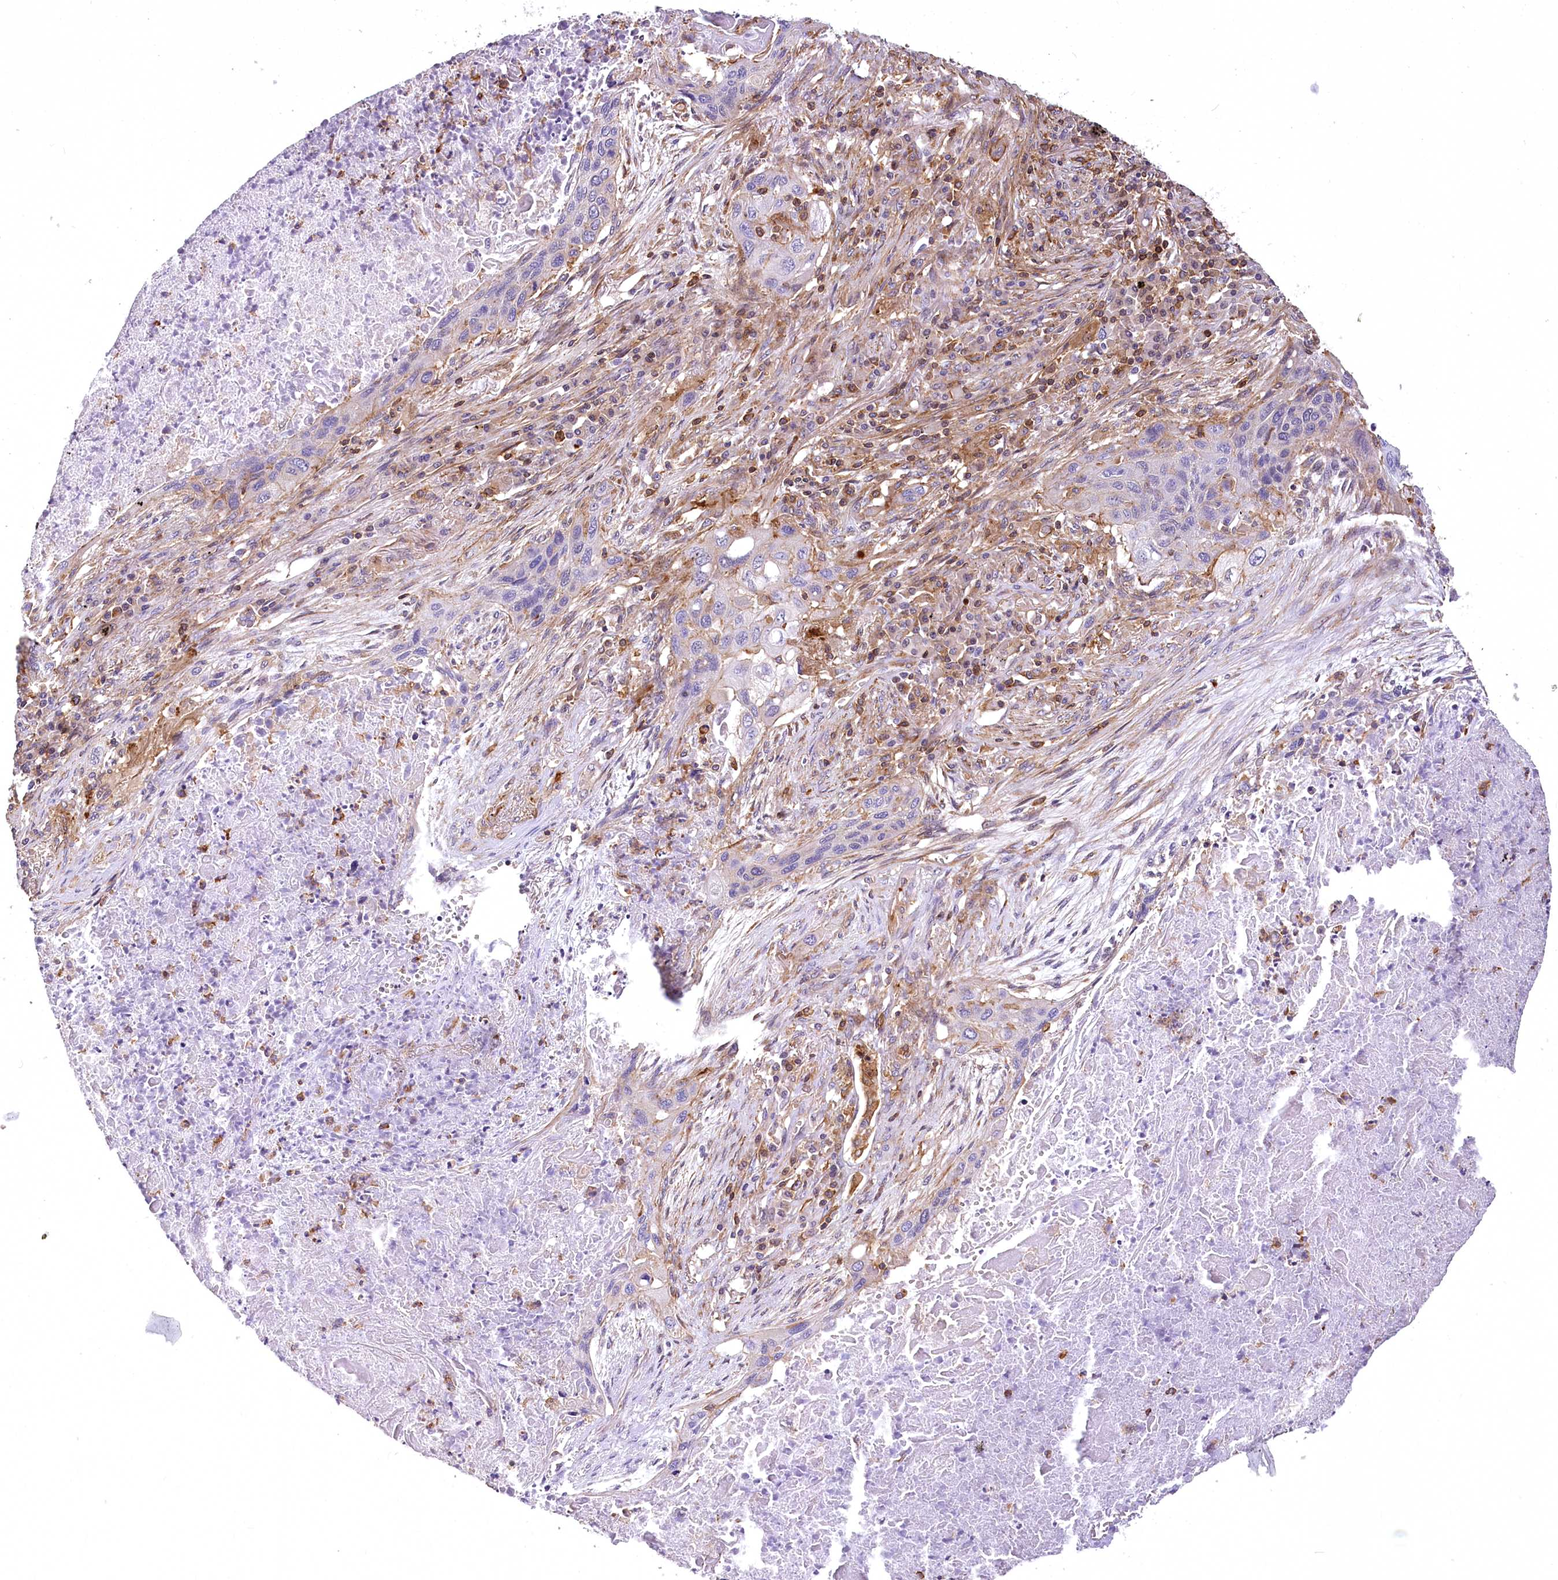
{"staining": {"intensity": "negative", "quantity": "none", "location": "none"}, "tissue": "lung cancer", "cell_type": "Tumor cells", "image_type": "cancer", "snomed": [{"axis": "morphology", "description": "Squamous cell carcinoma, NOS"}, {"axis": "topography", "description": "Lung"}], "caption": "This image is of lung cancer stained with IHC to label a protein in brown with the nuclei are counter-stained blue. There is no staining in tumor cells.", "gene": "DPP3", "patient": {"sex": "female", "age": 63}}